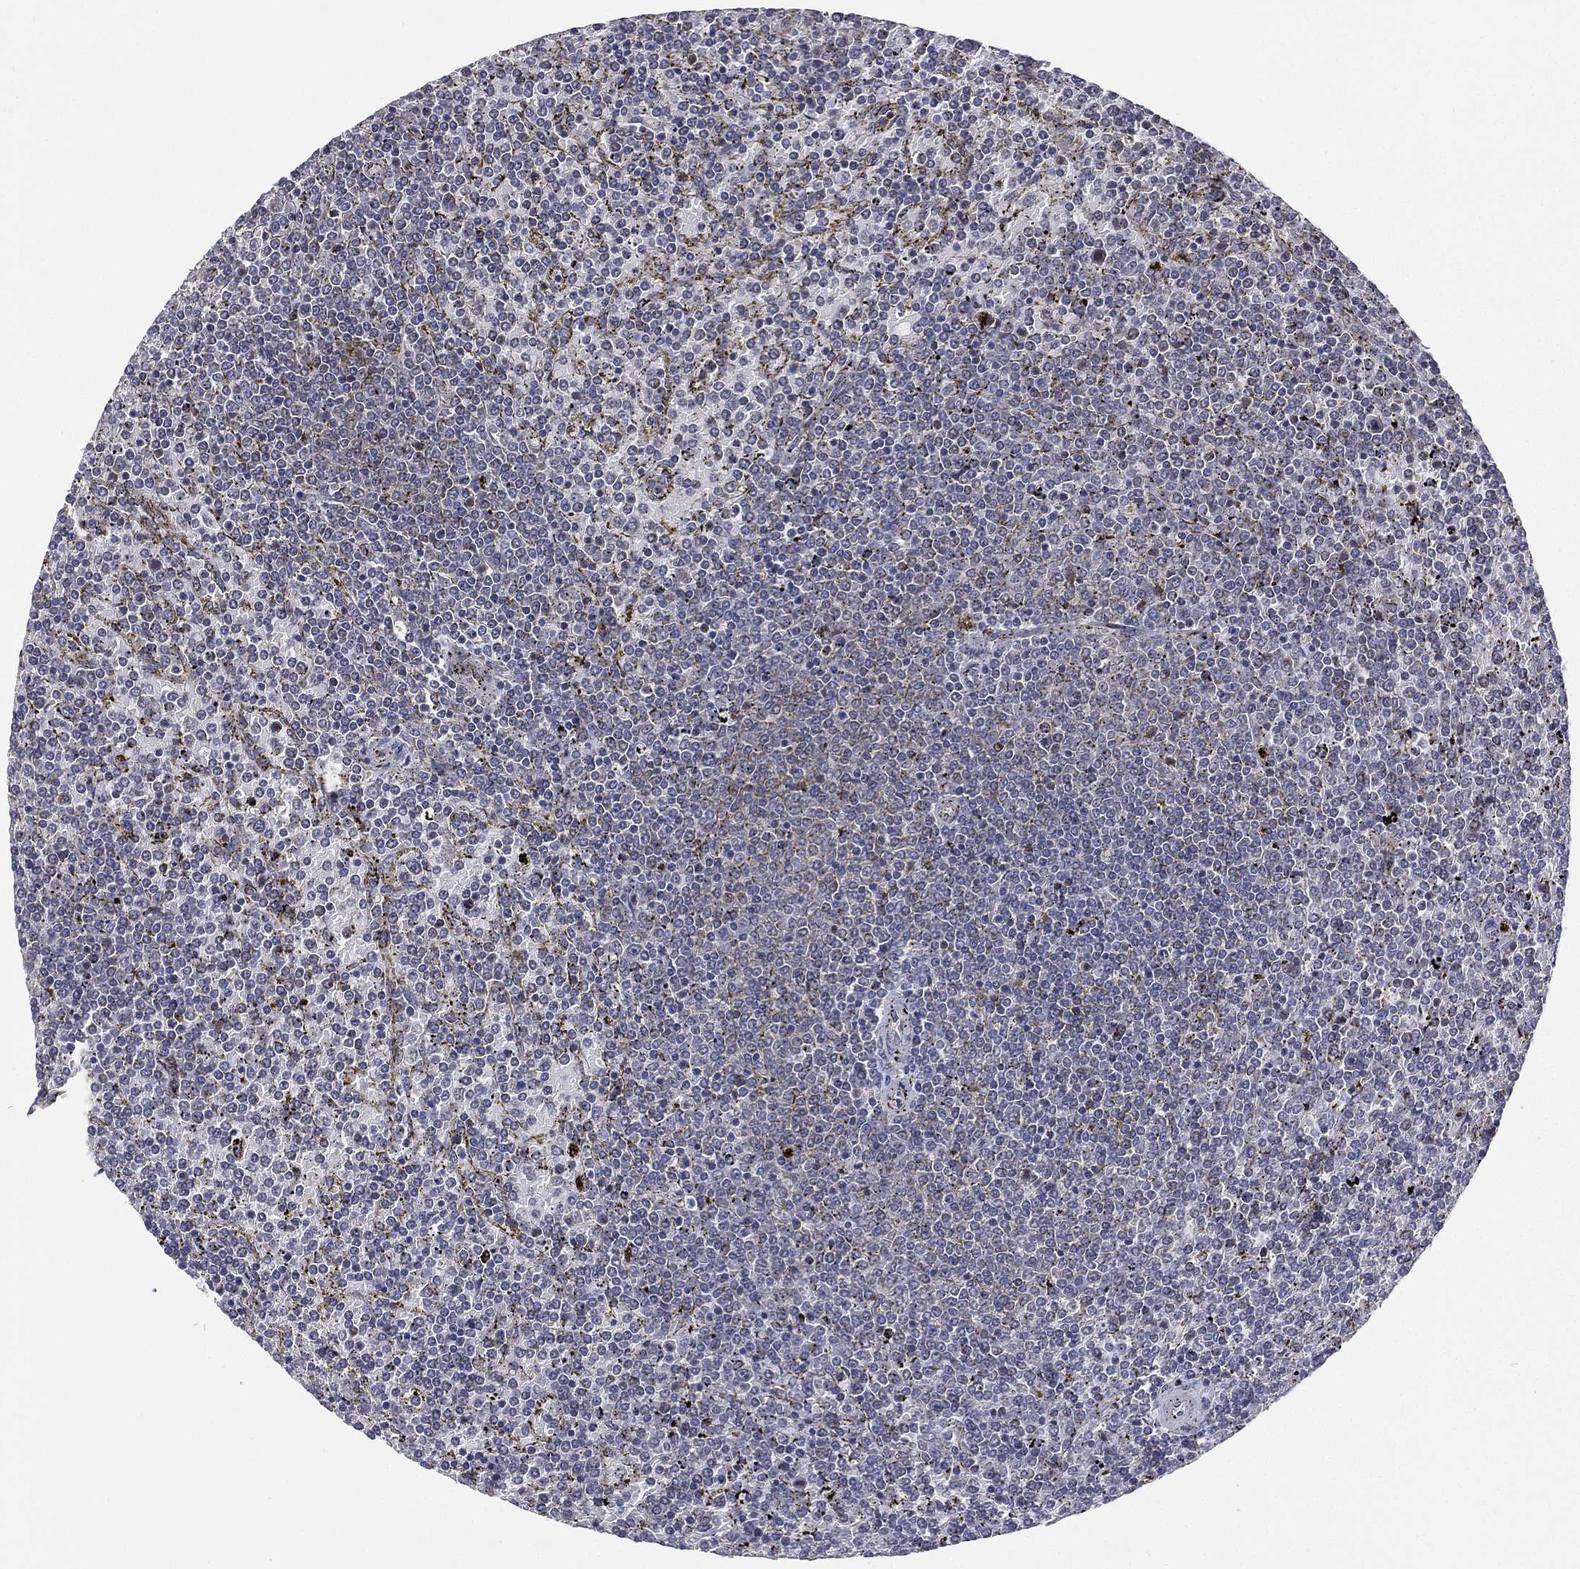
{"staining": {"intensity": "negative", "quantity": "none", "location": "none"}, "tissue": "lymphoma", "cell_type": "Tumor cells", "image_type": "cancer", "snomed": [{"axis": "morphology", "description": "Malignant lymphoma, non-Hodgkin's type, Low grade"}, {"axis": "topography", "description": "Spleen"}], "caption": "IHC micrograph of neoplastic tissue: low-grade malignant lymphoma, non-Hodgkin's type stained with DAB demonstrates no significant protein expression in tumor cells. (DAB immunohistochemistry visualized using brightfield microscopy, high magnification).", "gene": "KAT14", "patient": {"sex": "female", "age": 77}}